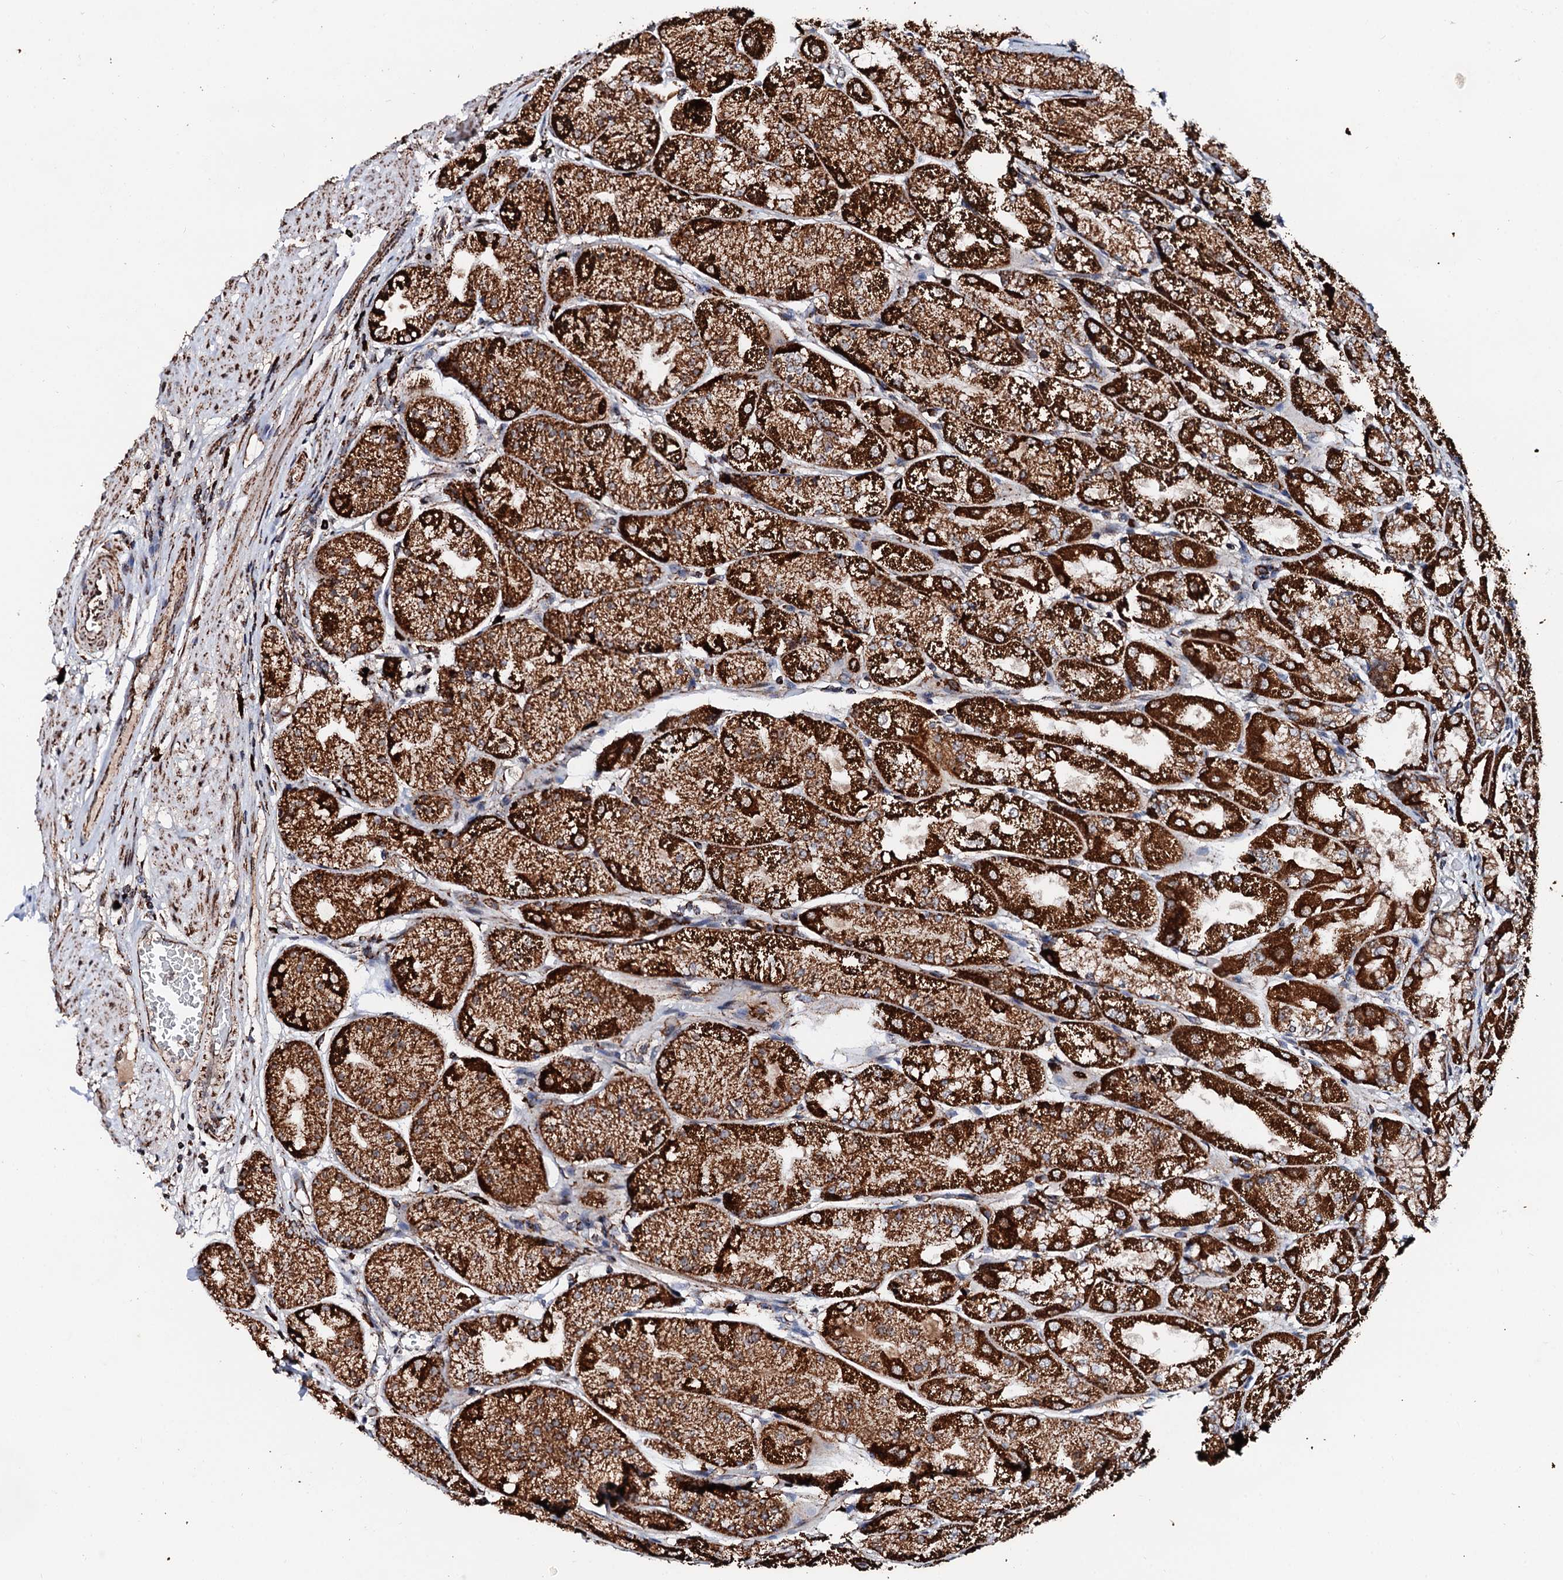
{"staining": {"intensity": "strong", "quantity": ">75%", "location": "cytoplasmic/membranous"}, "tissue": "stomach", "cell_type": "Glandular cells", "image_type": "normal", "snomed": [{"axis": "morphology", "description": "Normal tissue, NOS"}, {"axis": "topography", "description": "Stomach, upper"}], "caption": "IHC micrograph of normal human stomach stained for a protein (brown), which displays high levels of strong cytoplasmic/membranous positivity in approximately >75% of glandular cells.", "gene": "SECISBP2L", "patient": {"sex": "male", "age": 72}}